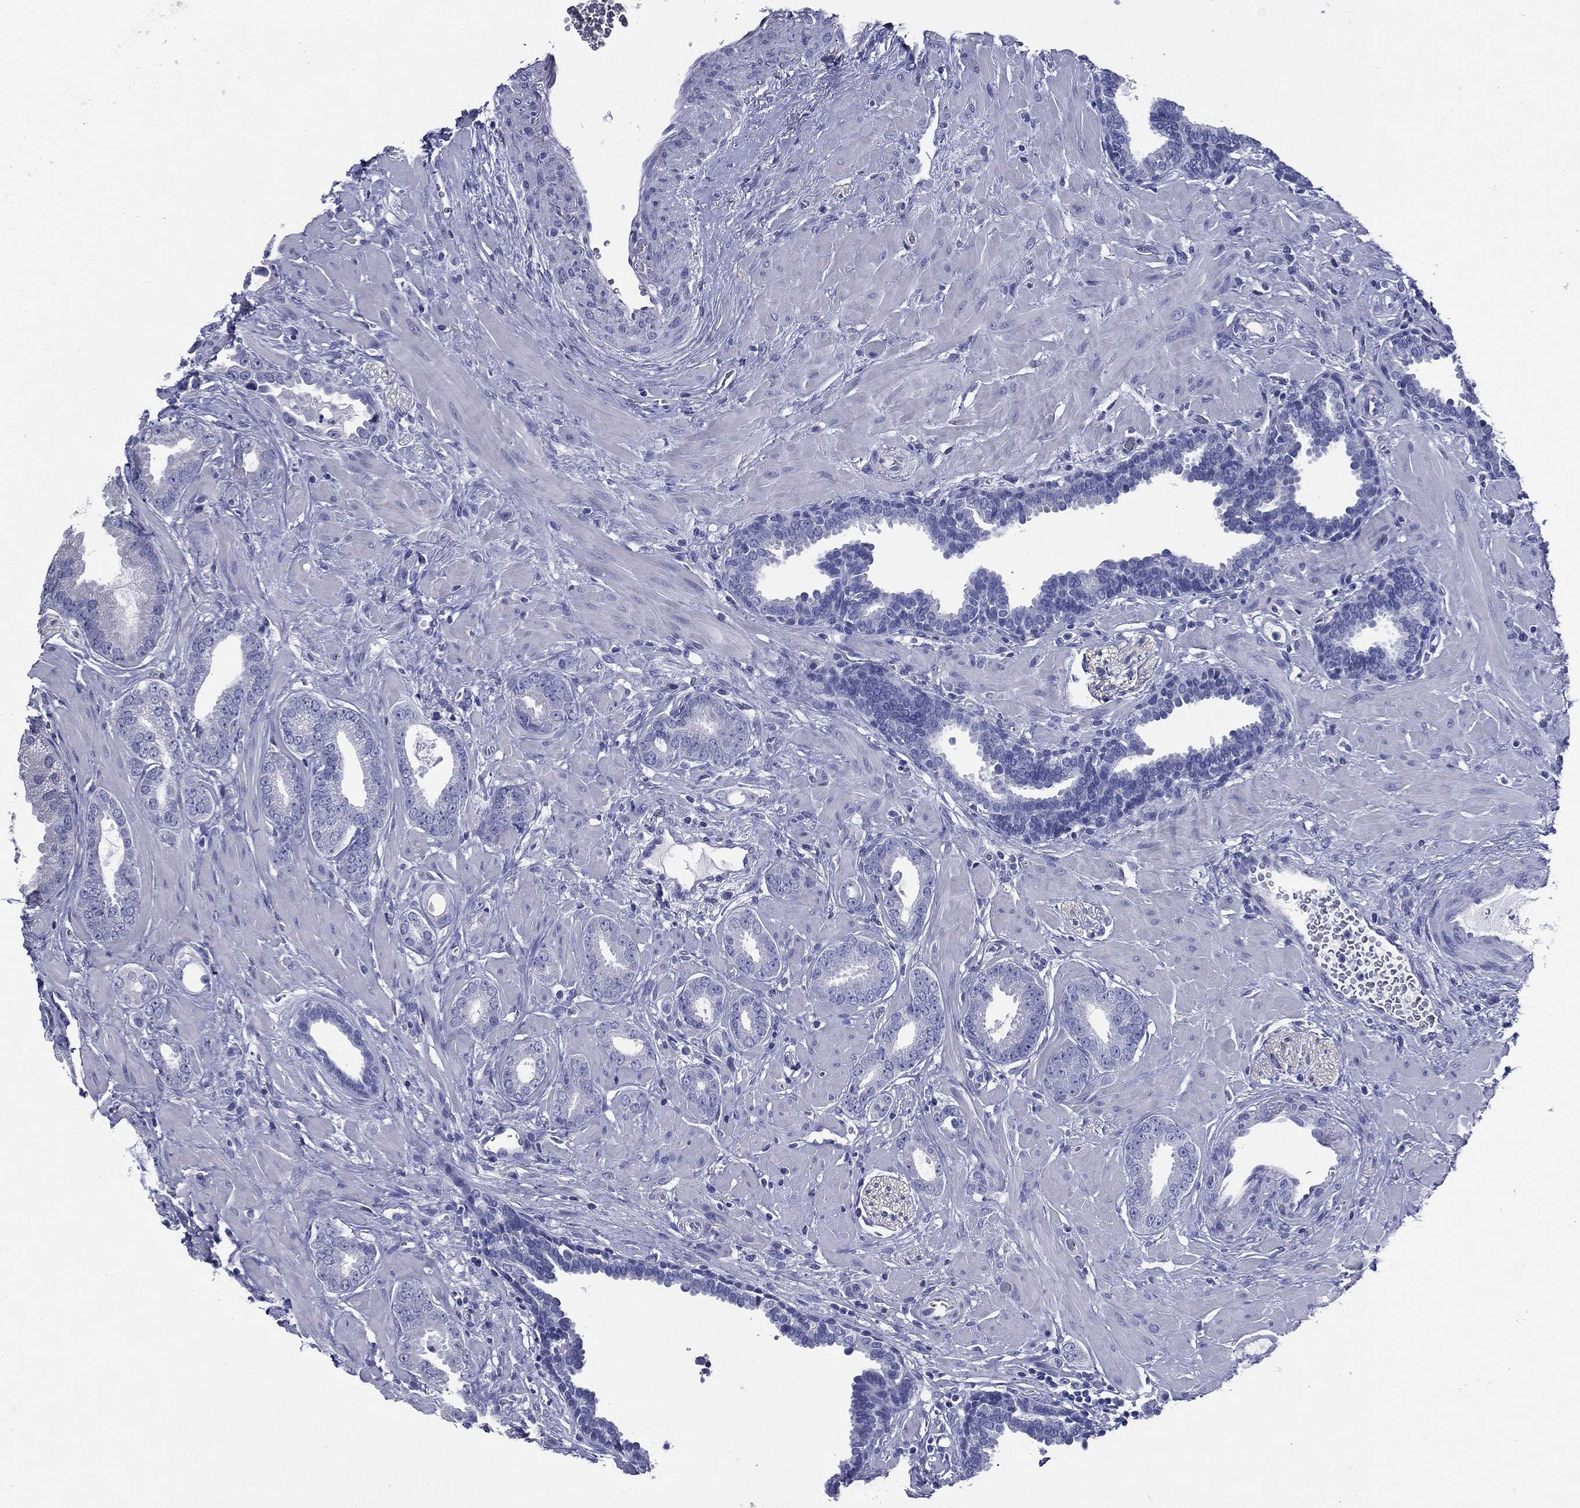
{"staining": {"intensity": "negative", "quantity": "none", "location": "none"}, "tissue": "prostate cancer", "cell_type": "Tumor cells", "image_type": "cancer", "snomed": [{"axis": "morphology", "description": "Adenocarcinoma, Low grade"}, {"axis": "topography", "description": "Prostate"}], "caption": "A photomicrograph of prostate cancer (low-grade adenocarcinoma) stained for a protein exhibits no brown staining in tumor cells.", "gene": "DPYS", "patient": {"sex": "male", "age": 68}}